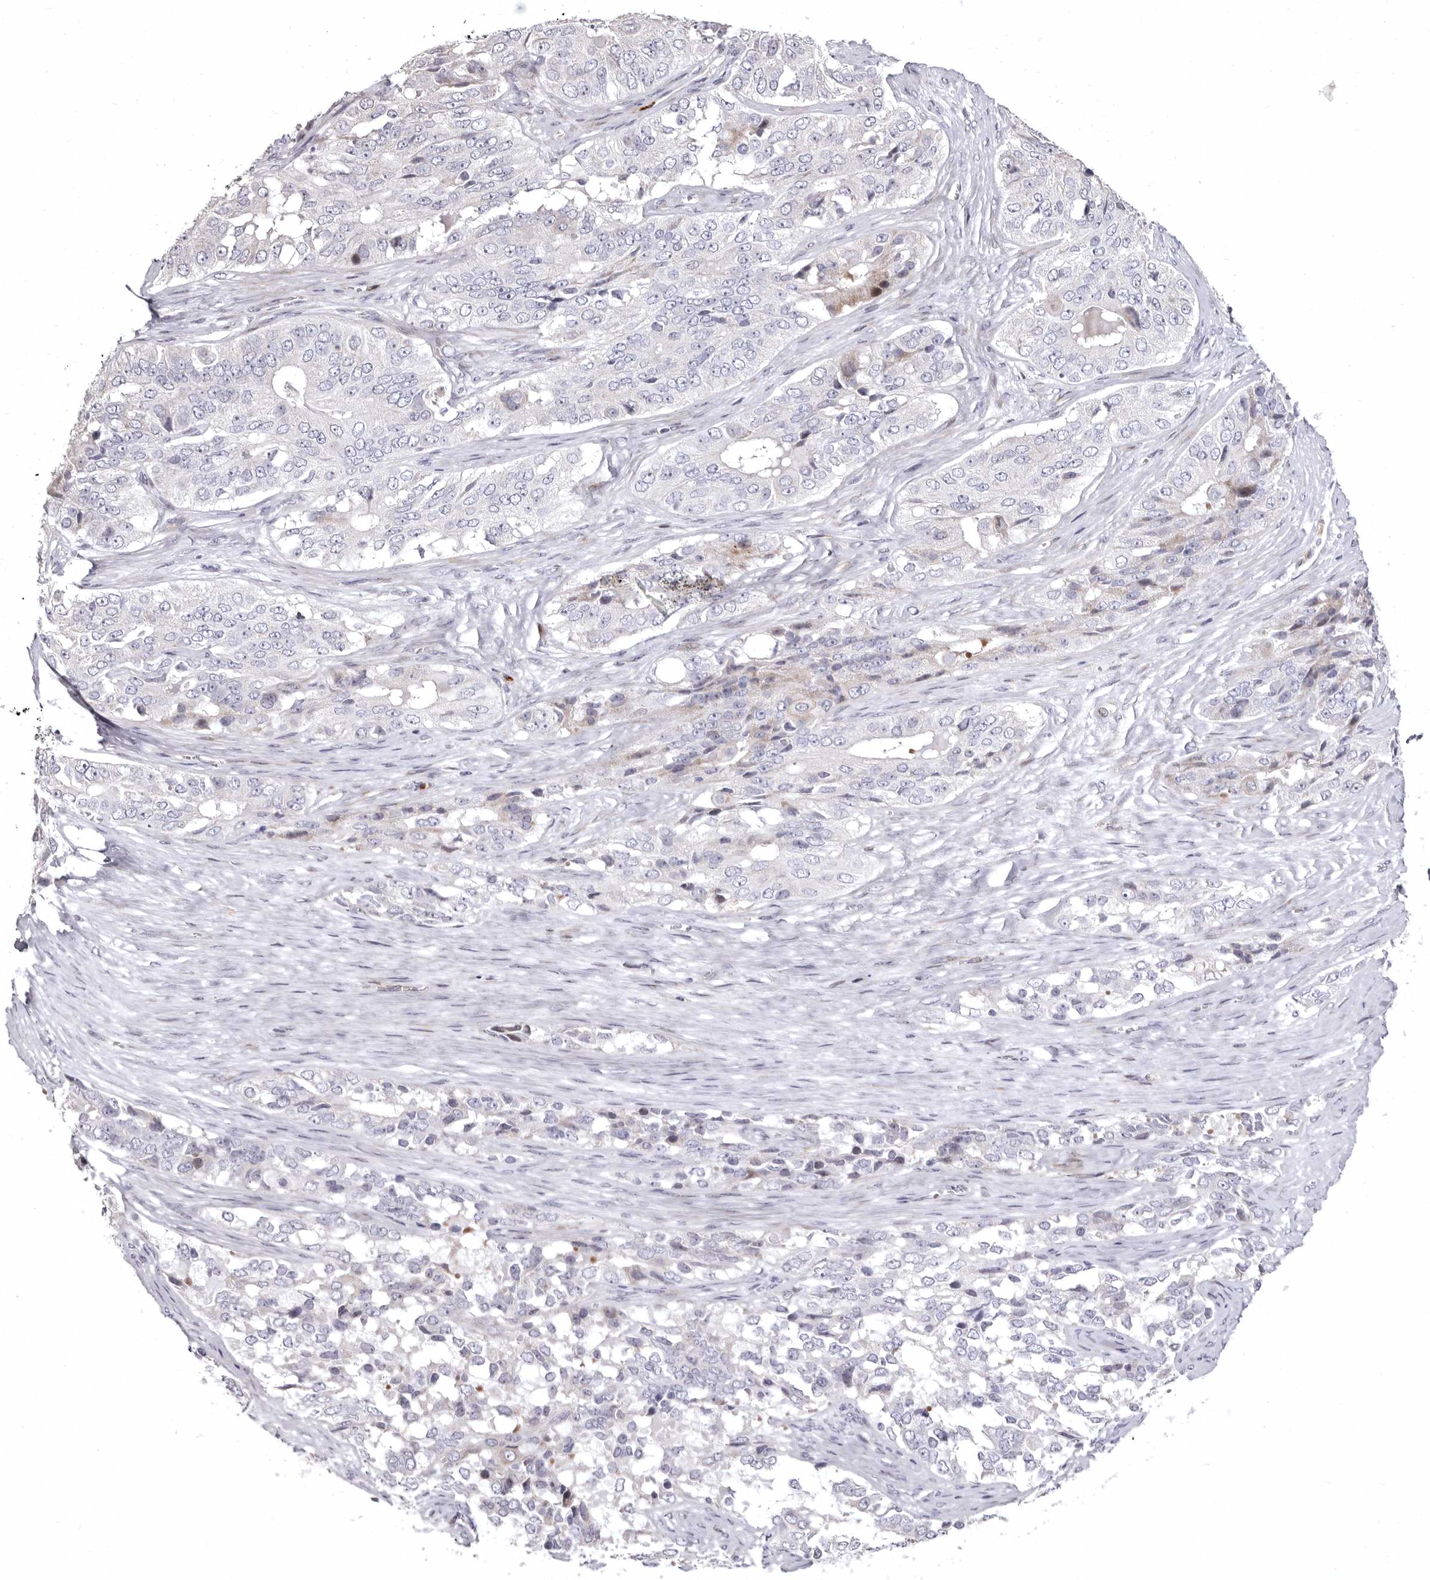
{"staining": {"intensity": "negative", "quantity": "none", "location": "none"}, "tissue": "ovarian cancer", "cell_type": "Tumor cells", "image_type": "cancer", "snomed": [{"axis": "morphology", "description": "Carcinoma, endometroid"}, {"axis": "topography", "description": "Ovary"}], "caption": "A histopathology image of human endometroid carcinoma (ovarian) is negative for staining in tumor cells.", "gene": "AIDA", "patient": {"sex": "female", "age": 51}}